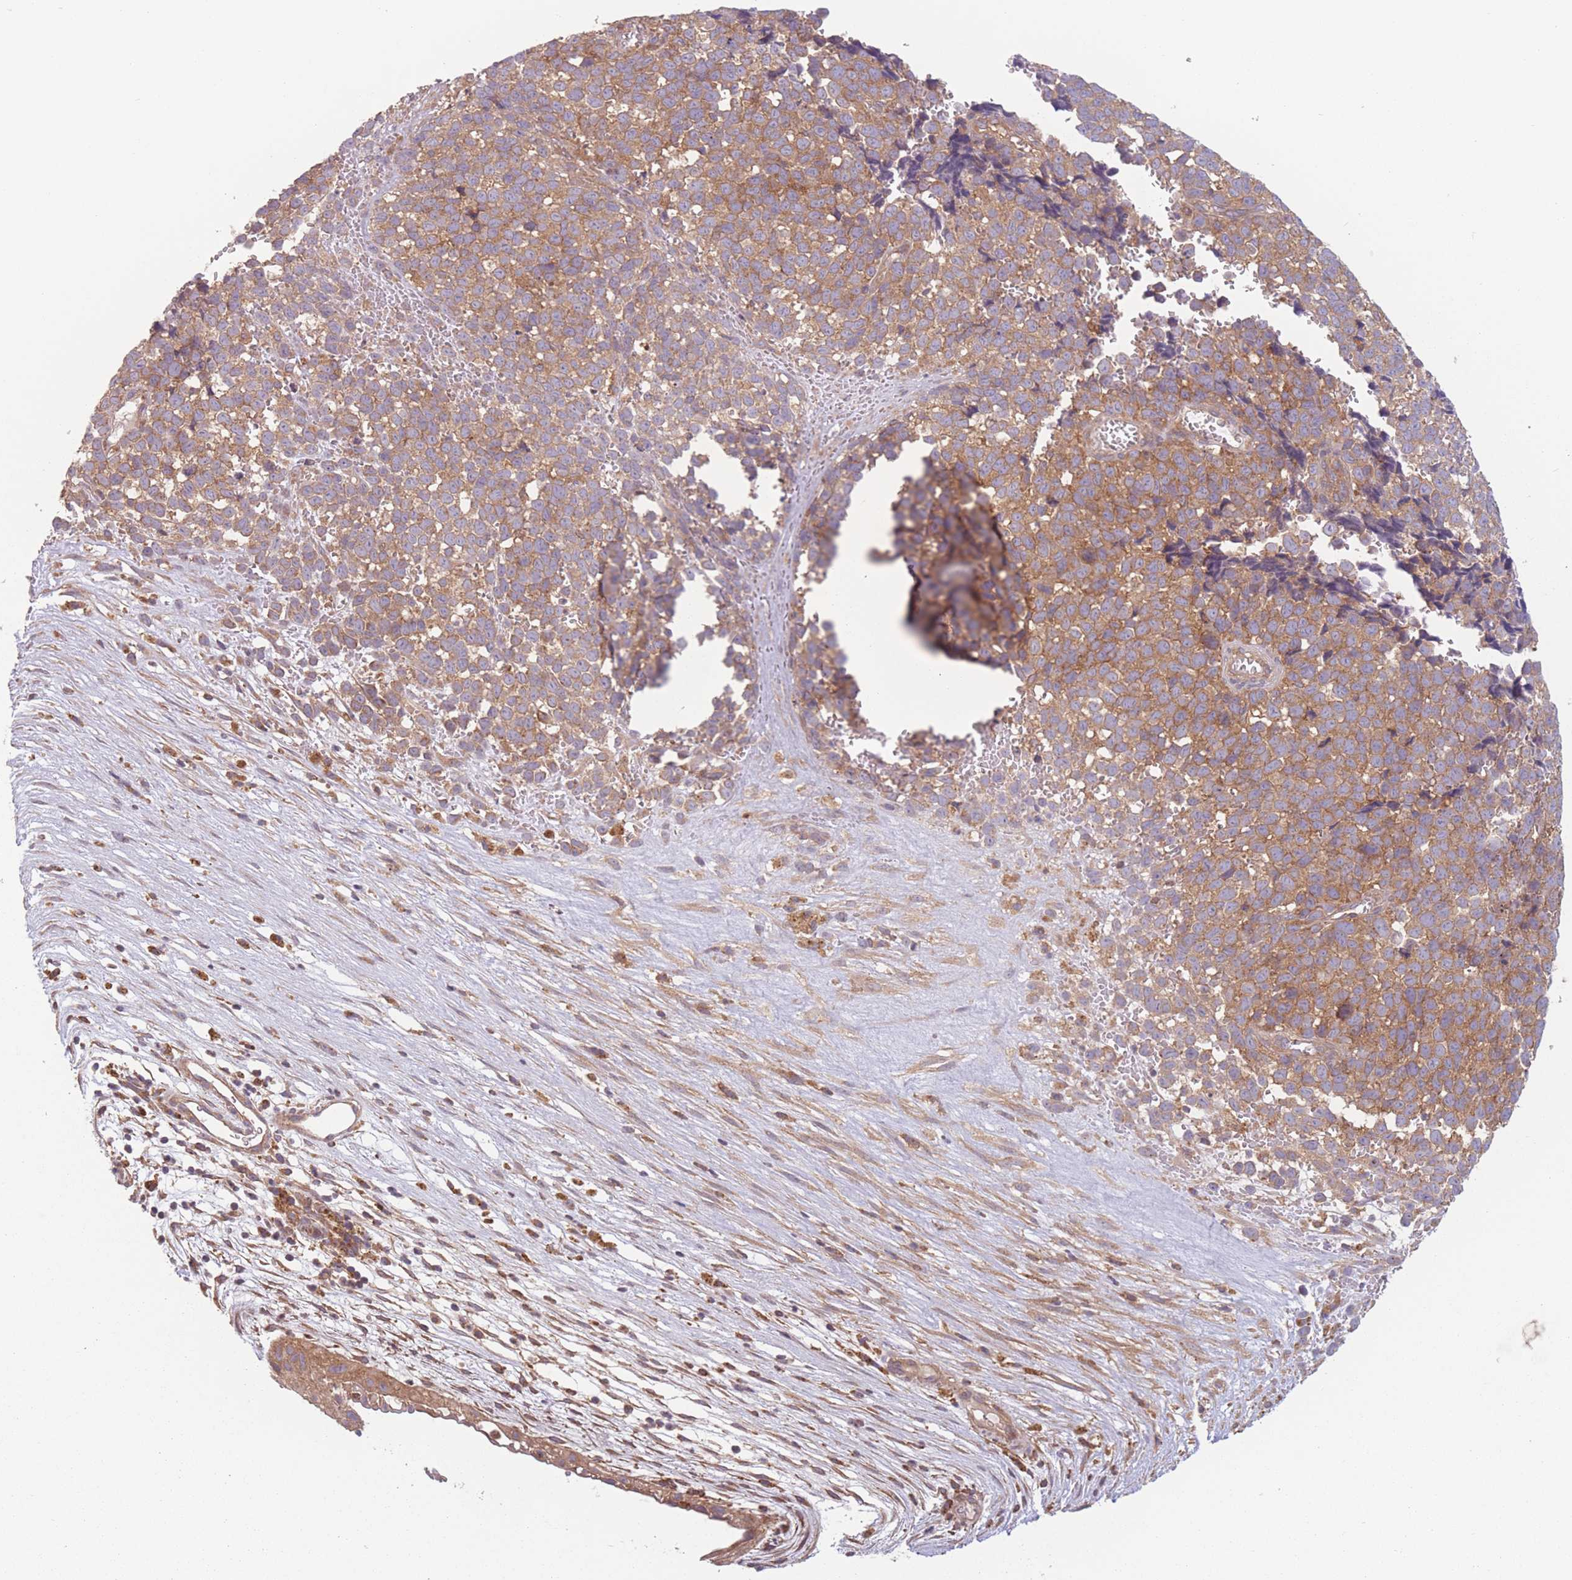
{"staining": {"intensity": "moderate", "quantity": ">75%", "location": "cytoplasmic/membranous"}, "tissue": "melanoma", "cell_type": "Tumor cells", "image_type": "cancer", "snomed": [{"axis": "morphology", "description": "Malignant melanoma, NOS"}, {"axis": "topography", "description": "Nose, NOS"}], "caption": "This histopathology image exhibits melanoma stained with IHC to label a protein in brown. The cytoplasmic/membranous of tumor cells show moderate positivity for the protein. Nuclei are counter-stained blue.", "gene": "WASHC2A", "patient": {"sex": "female", "age": 48}}